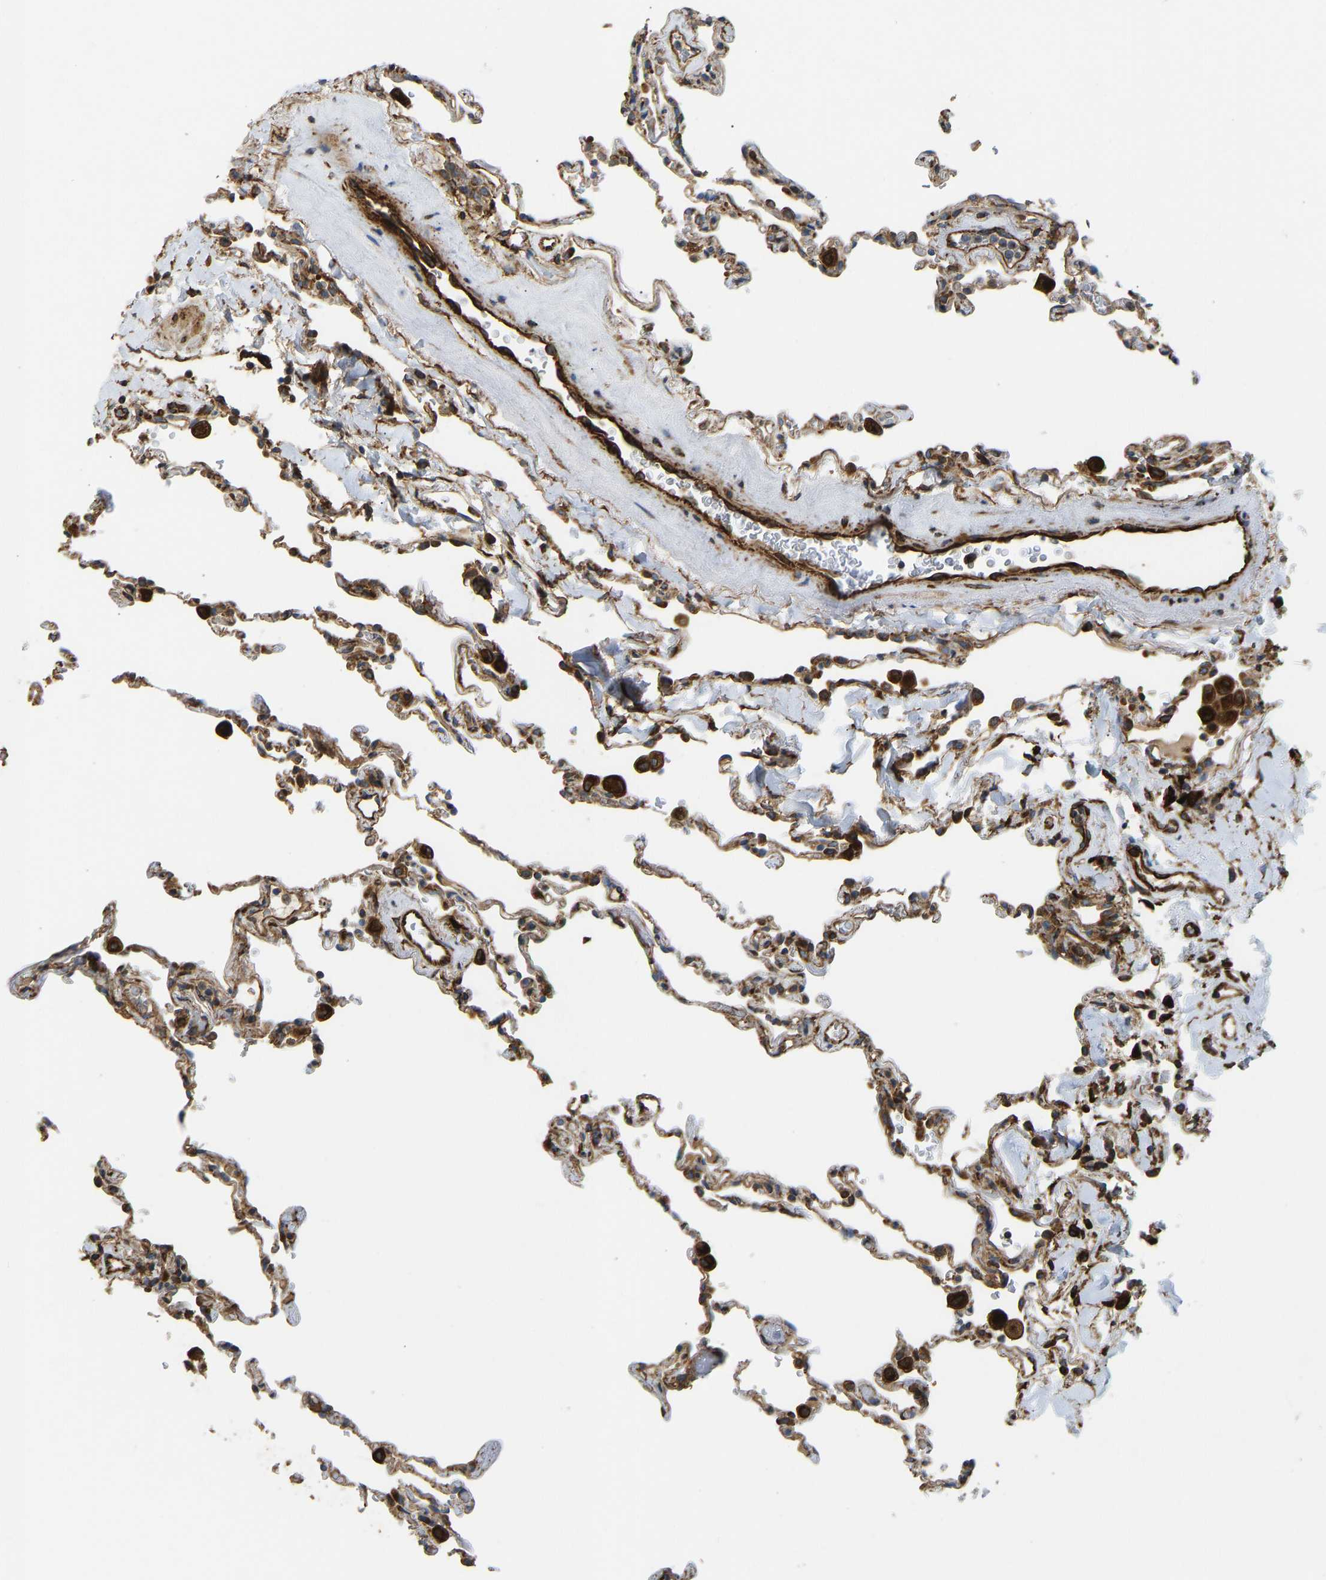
{"staining": {"intensity": "moderate", "quantity": ">75%", "location": "cytoplasmic/membranous"}, "tissue": "lung", "cell_type": "Alveolar cells", "image_type": "normal", "snomed": [{"axis": "morphology", "description": "Normal tissue, NOS"}, {"axis": "topography", "description": "Lung"}], "caption": "An immunohistochemistry (IHC) micrograph of normal tissue is shown. Protein staining in brown shows moderate cytoplasmic/membranous positivity in lung within alveolar cells.", "gene": "BEX3", "patient": {"sex": "male", "age": 59}}